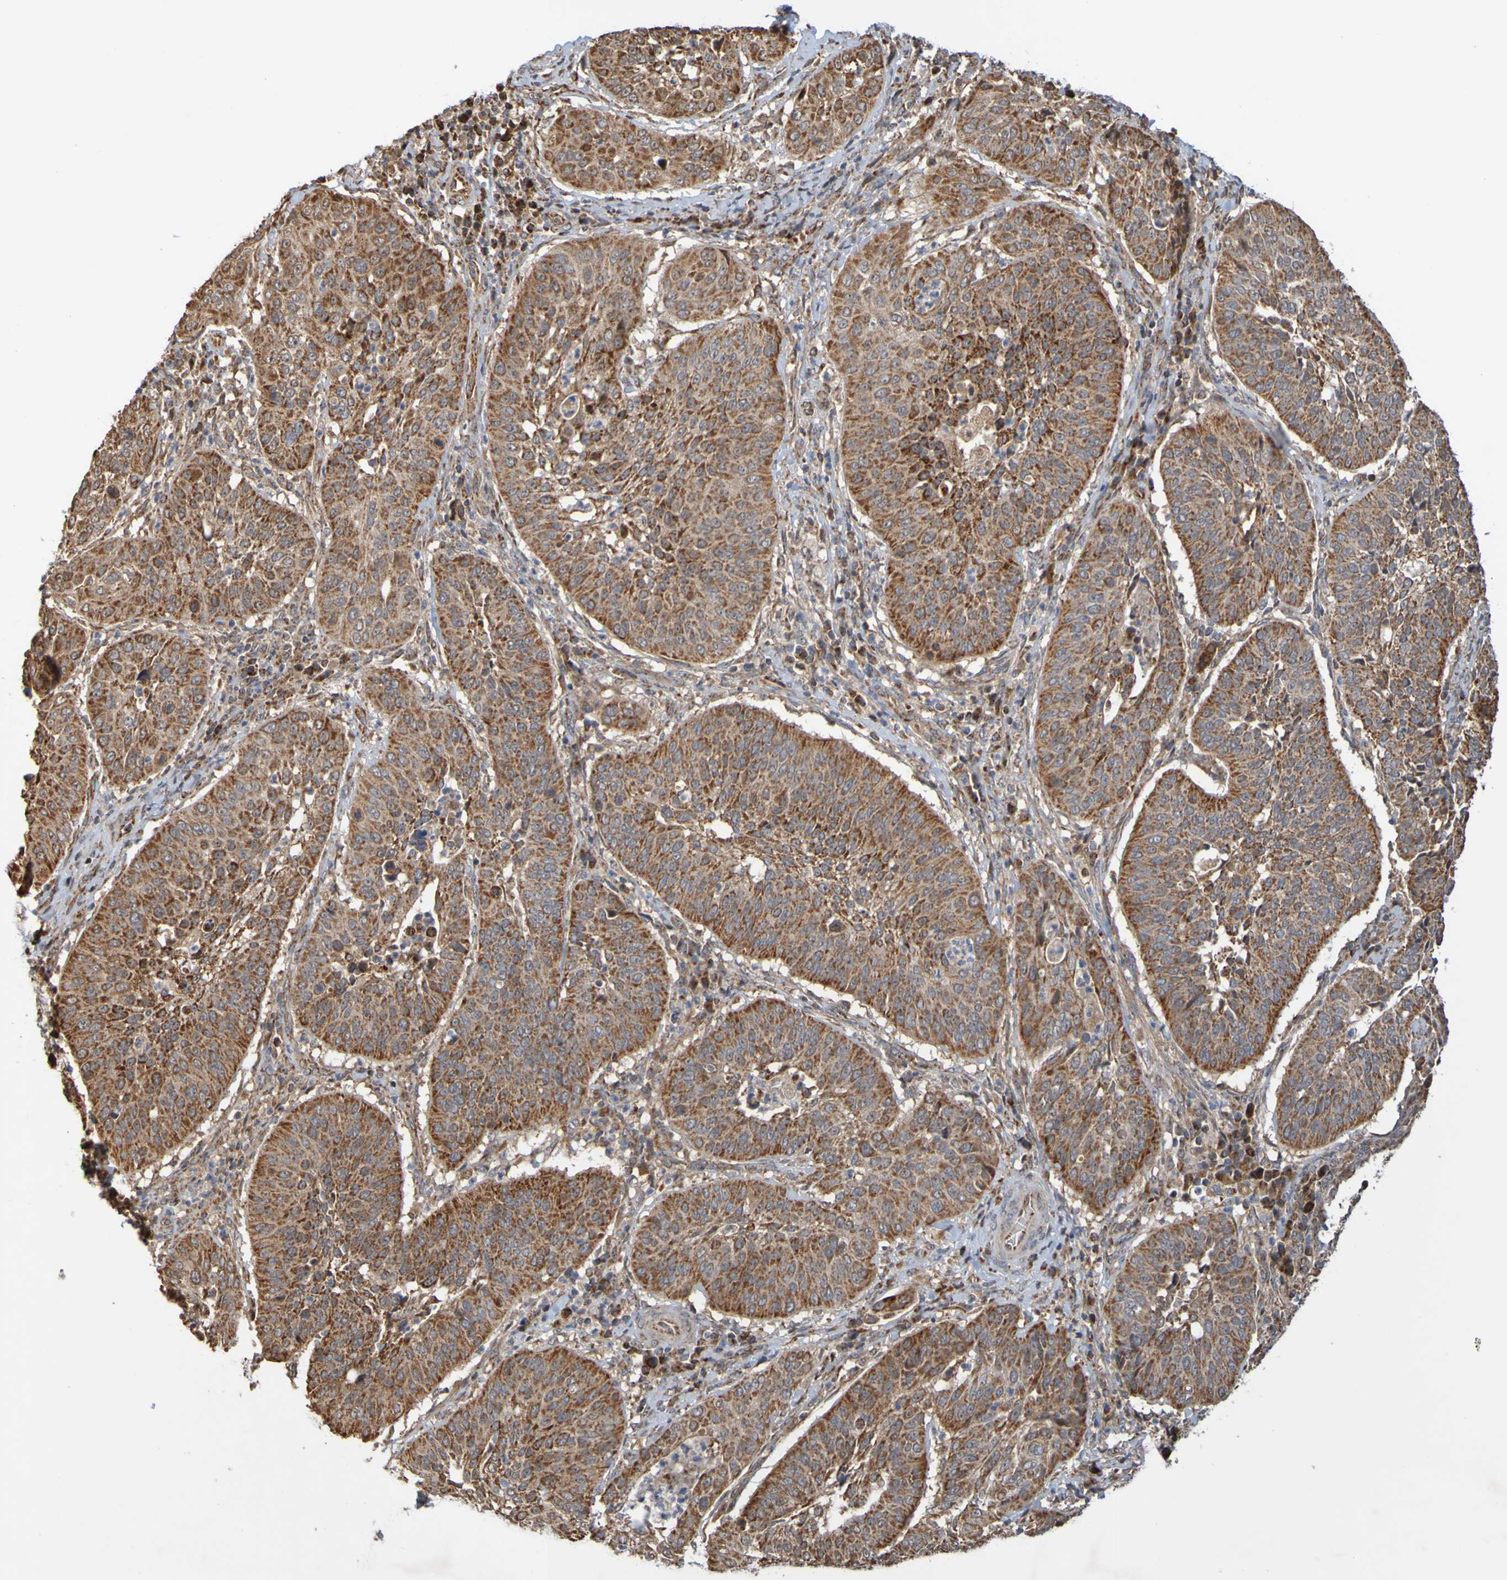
{"staining": {"intensity": "strong", "quantity": ">75%", "location": "cytoplasmic/membranous"}, "tissue": "cervical cancer", "cell_type": "Tumor cells", "image_type": "cancer", "snomed": [{"axis": "morphology", "description": "Normal tissue, NOS"}, {"axis": "morphology", "description": "Squamous cell carcinoma, NOS"}, {"axis": "topography", "description": "Cervix"}], "caption": "High-power microscopy captured an immunohistochemistry (IHC) histopathology image of cervical cancer, revealing strong cytoplasmic/membranous positivity in approximately >75% of tumor cells.", "gene": "TMBIM1", "patient": {"sex": "female", "age": 39}}